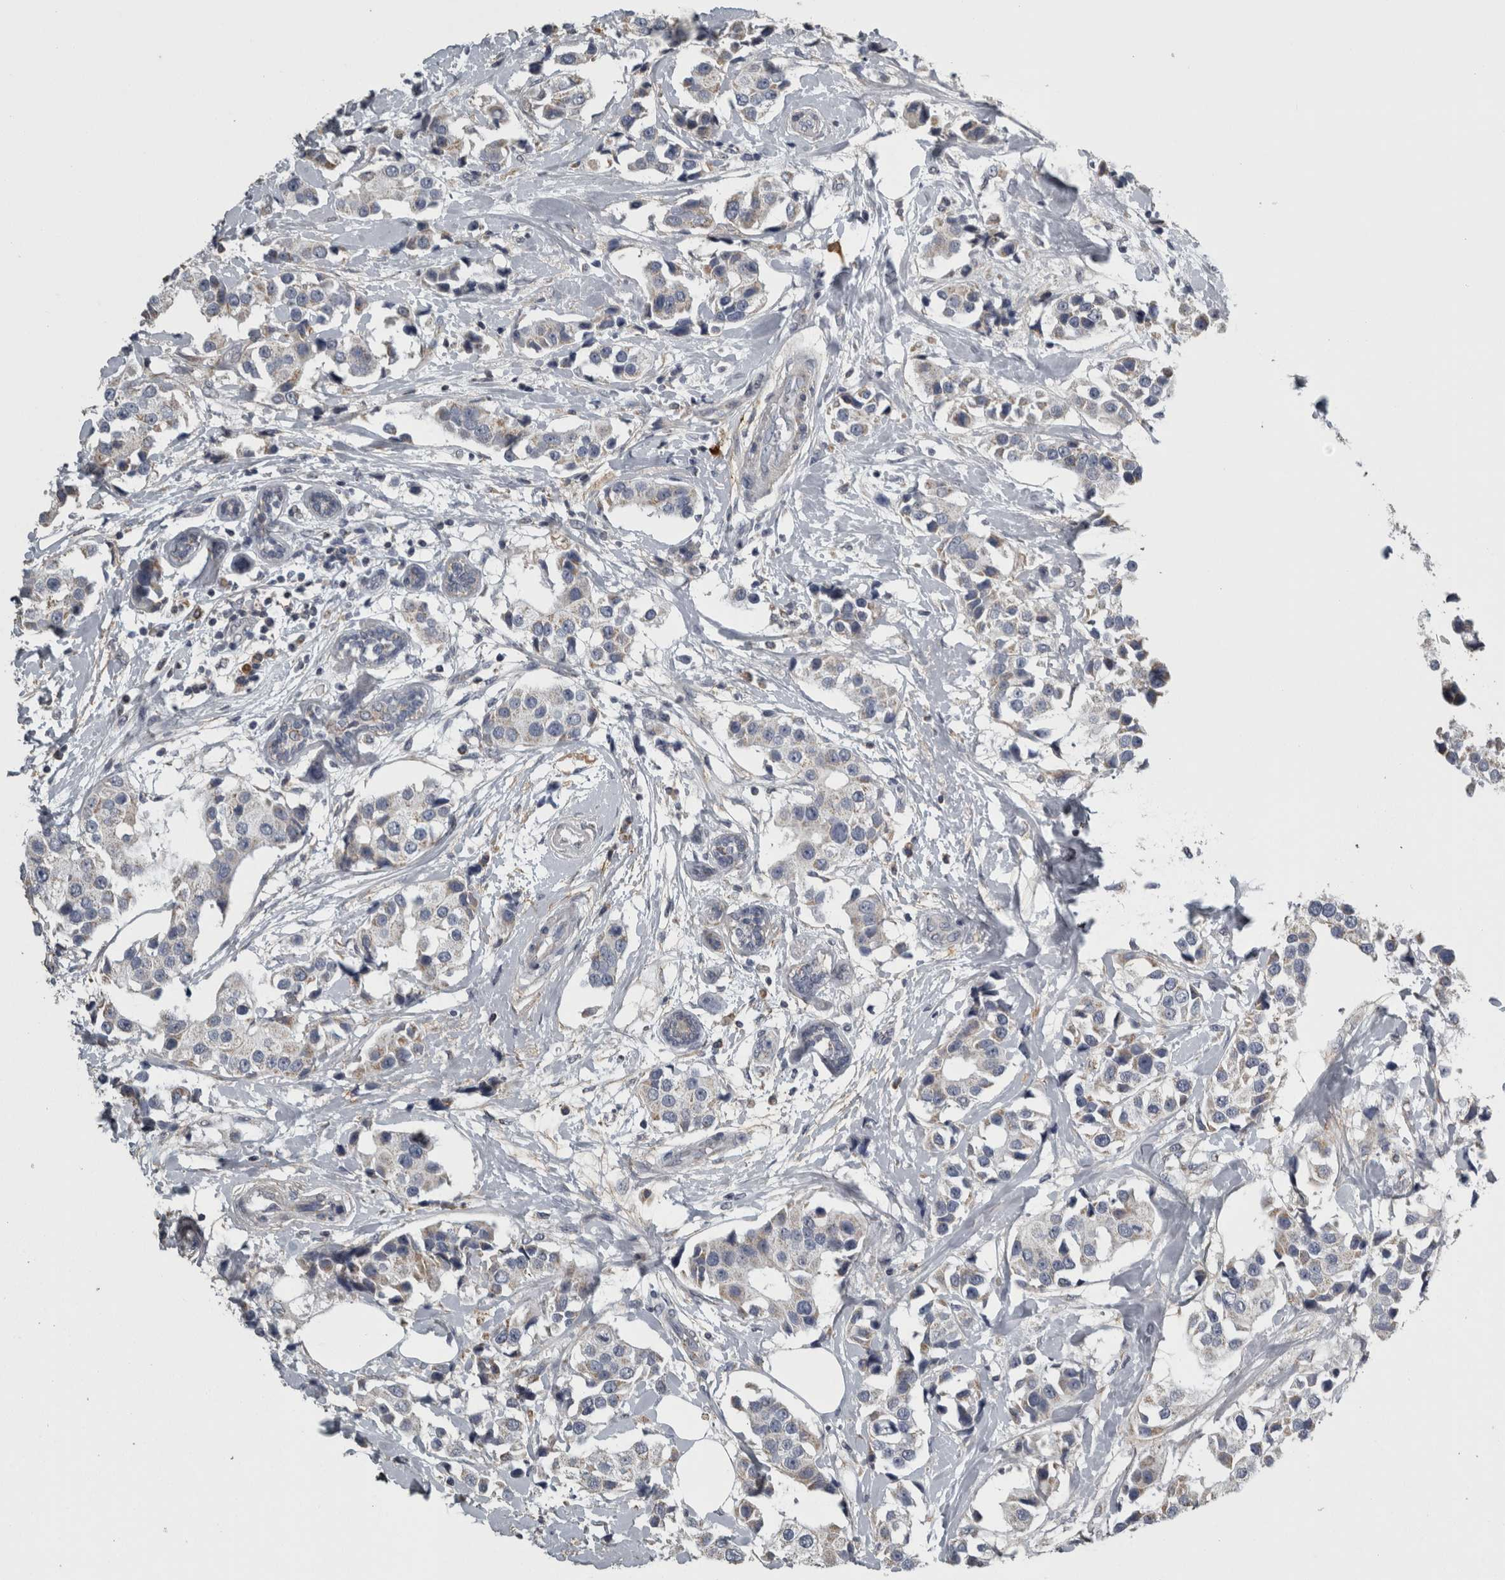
{"staining": {"intensity": "weak", "quantity": "<25%", "location": "cytoplasmic/membranous"}, "tissue": "breast cancer", "cell_type": "Tumor cells", "image_type": "cancer", "snomed": [{"axis": "morphology", "description": "Normal tissue, NOS"}, {"axis": "morphology", "description": "Duct carcinoma"}, {"axis": "topography", "description": "Breast"}], "caption": "Immunohistochemistry of breast cancer (infiltrating ductal carcinoma) displays no positivity in tumor cells. (DAB (3,3'-diaminobenzidine) IHC with hematoxylin counter stain).", "gene": "FRK", "patient": {"sex": "female", "age": 39}}